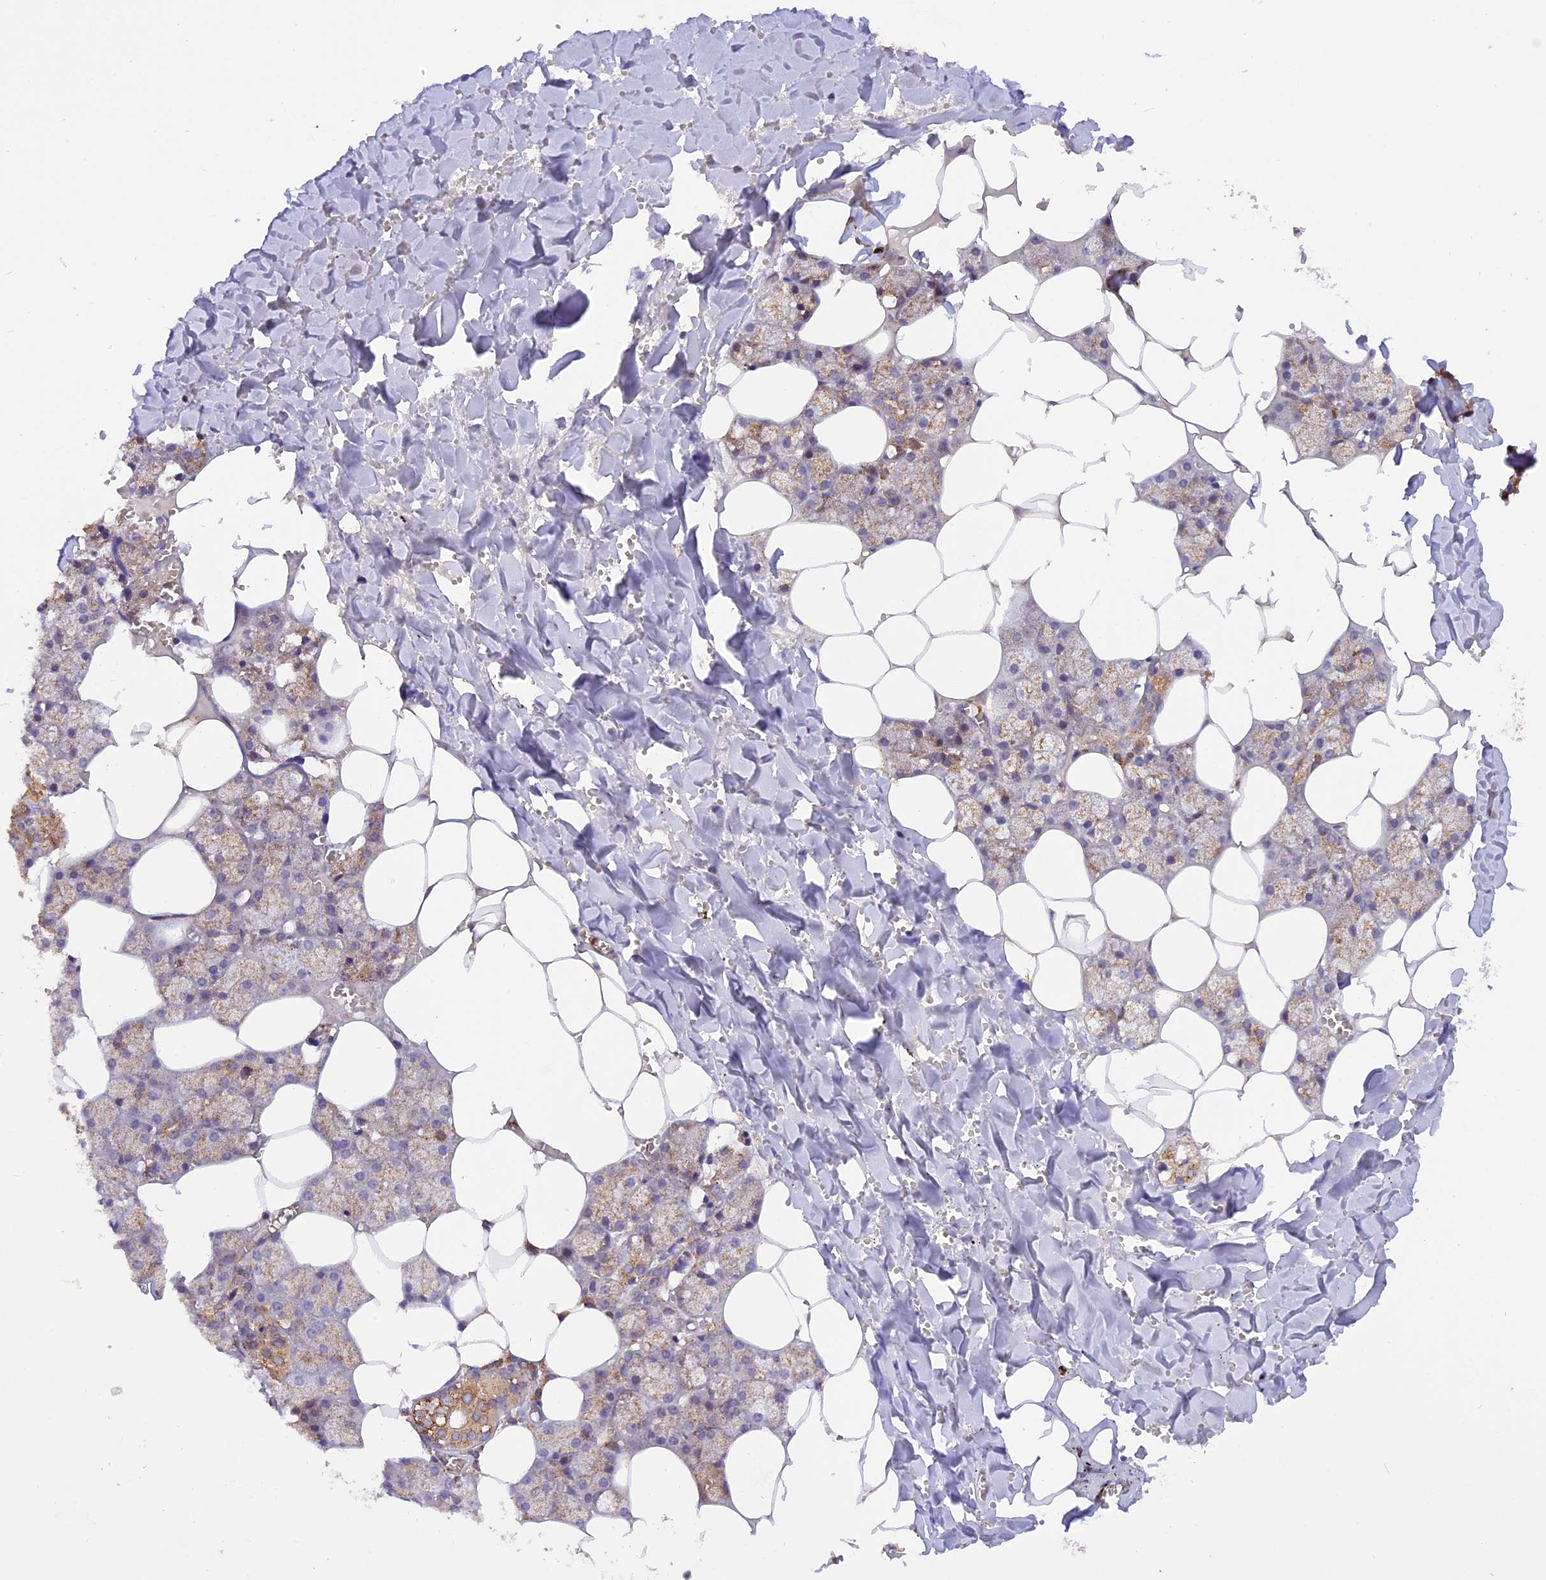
{"staining": {"intensity": "moderate", "quantity": ">75%", "location": "cytoplasmic/membranous"}, "tissue": "salivary gland", "cell_type": "Glandular cells", "image_type": "normal", "snomed": [{"axis": "morphology", "description": "Normal tissue, NOS"}, {"axis": "topography", "description": "Salivary gland"}], "caption": "Protein staining of benign salivary gland shows moderate cytoplasmic/membranous positivity in about >75% of glandular cells. The staining is performed using DAB brown chromogen to label protein expression. The nuclei are counter-stained blue using hematoxylin.", "gene": "PEX3", "patient": {"sex": "male", "age": 62}}